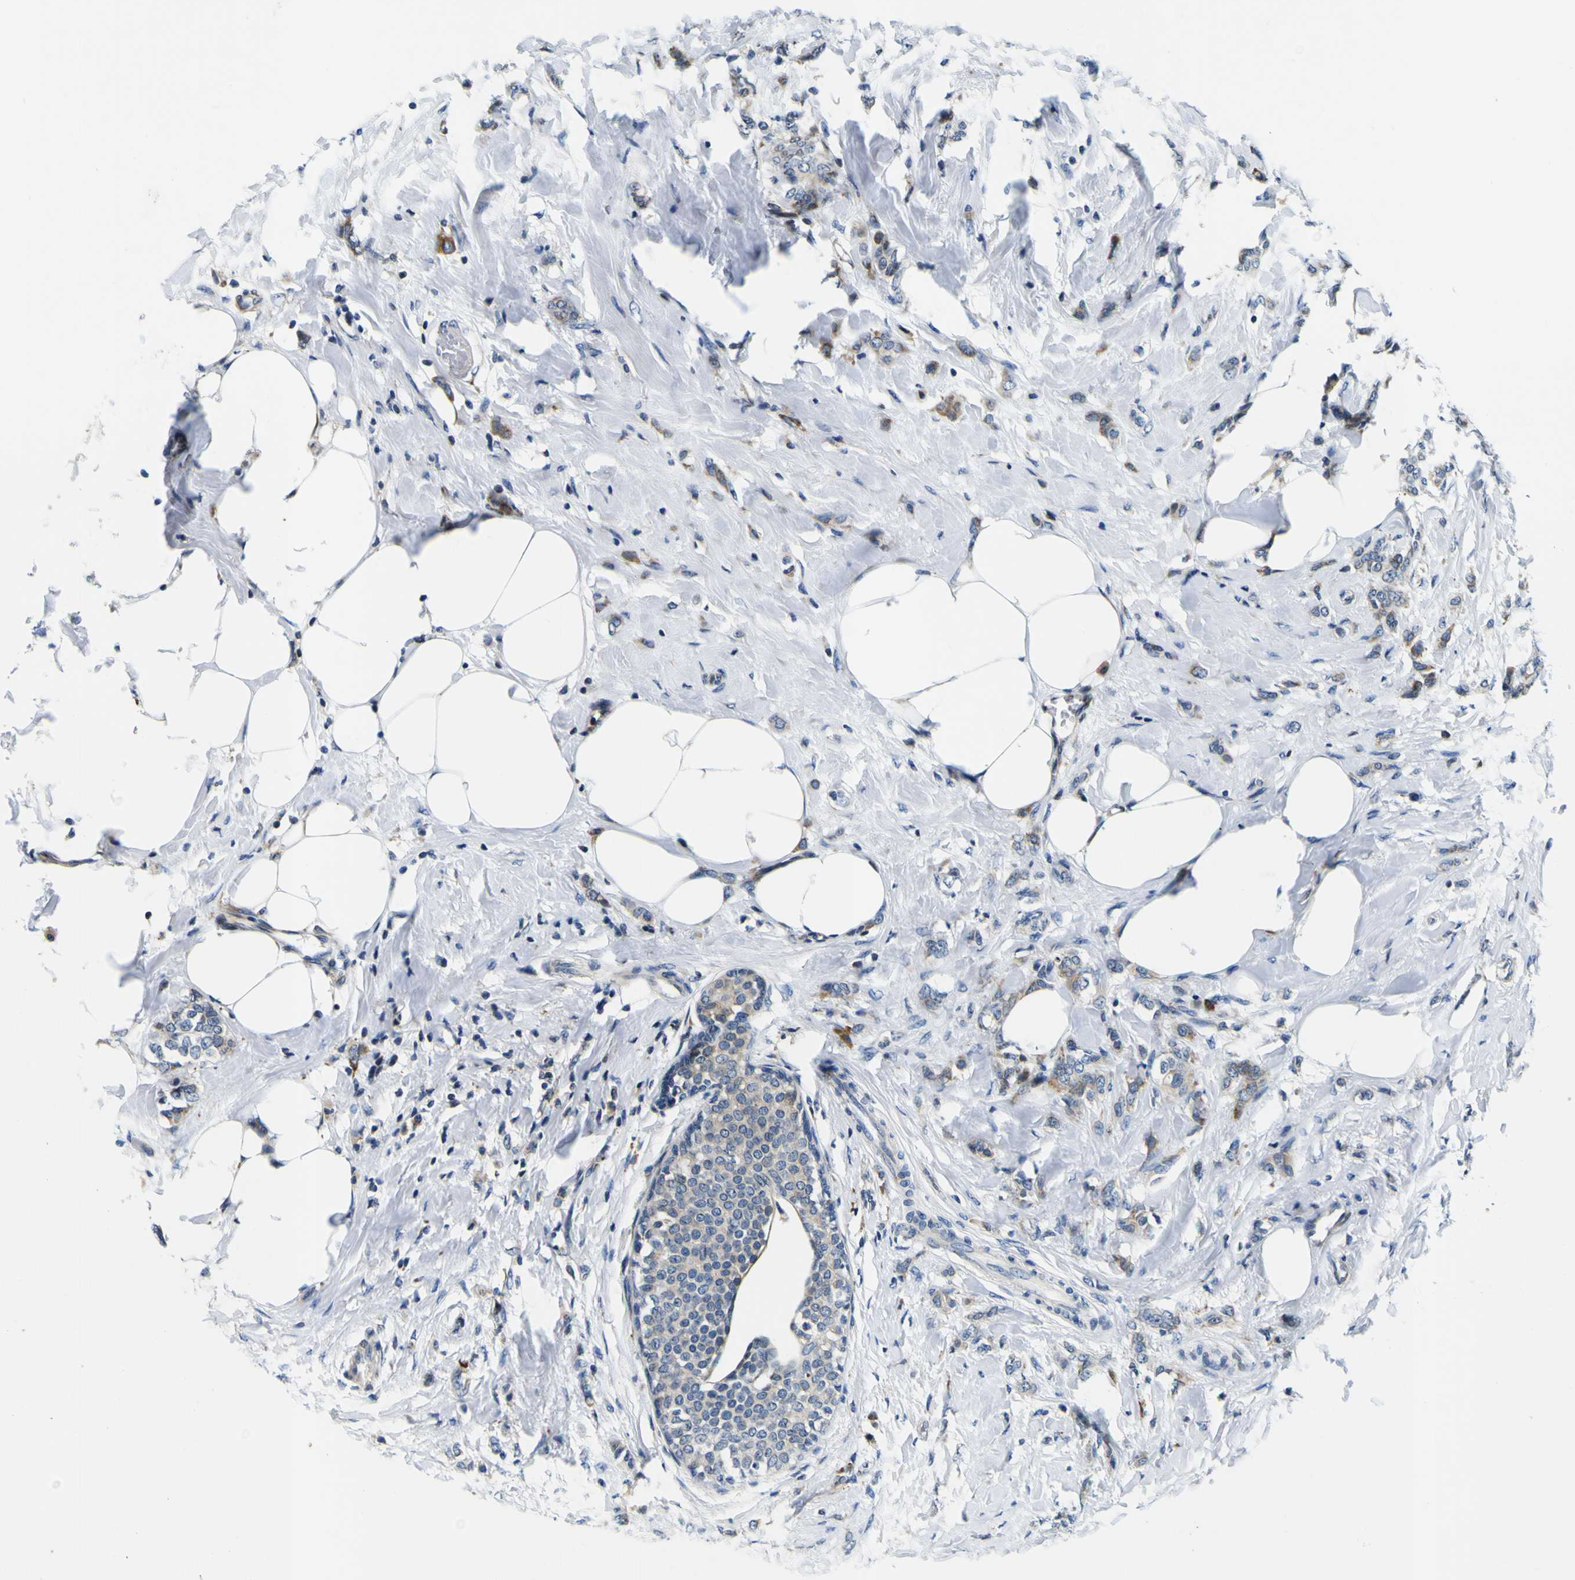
{"staining": {"intensity": "weak", "quantity": "25%-75%", "location": "cytoplasmic/membranous"}, "tissue": "breast cancer", "cell_type": "Tumor cells", "image_type": "cancer", "snomed": [{"axis": "morphology", "description": "Lobular carcinoma, in situ"}, {"axis": "morphology", "description": "Lobular carcinoma"}, {"axis": "topography", "description": "Breast"}], "caption": "Brown immunohistochemical staining in human breast cancer (lobular carcinoma in situ) demonstrates weak cytoplasmic/membranous expression in about 25%-75% of tumor cells. The protein is shown in brown color, while the nuclei are stained blue.", "gene": "NLRP3", "patient": {"sex": "female", "age": 41}}